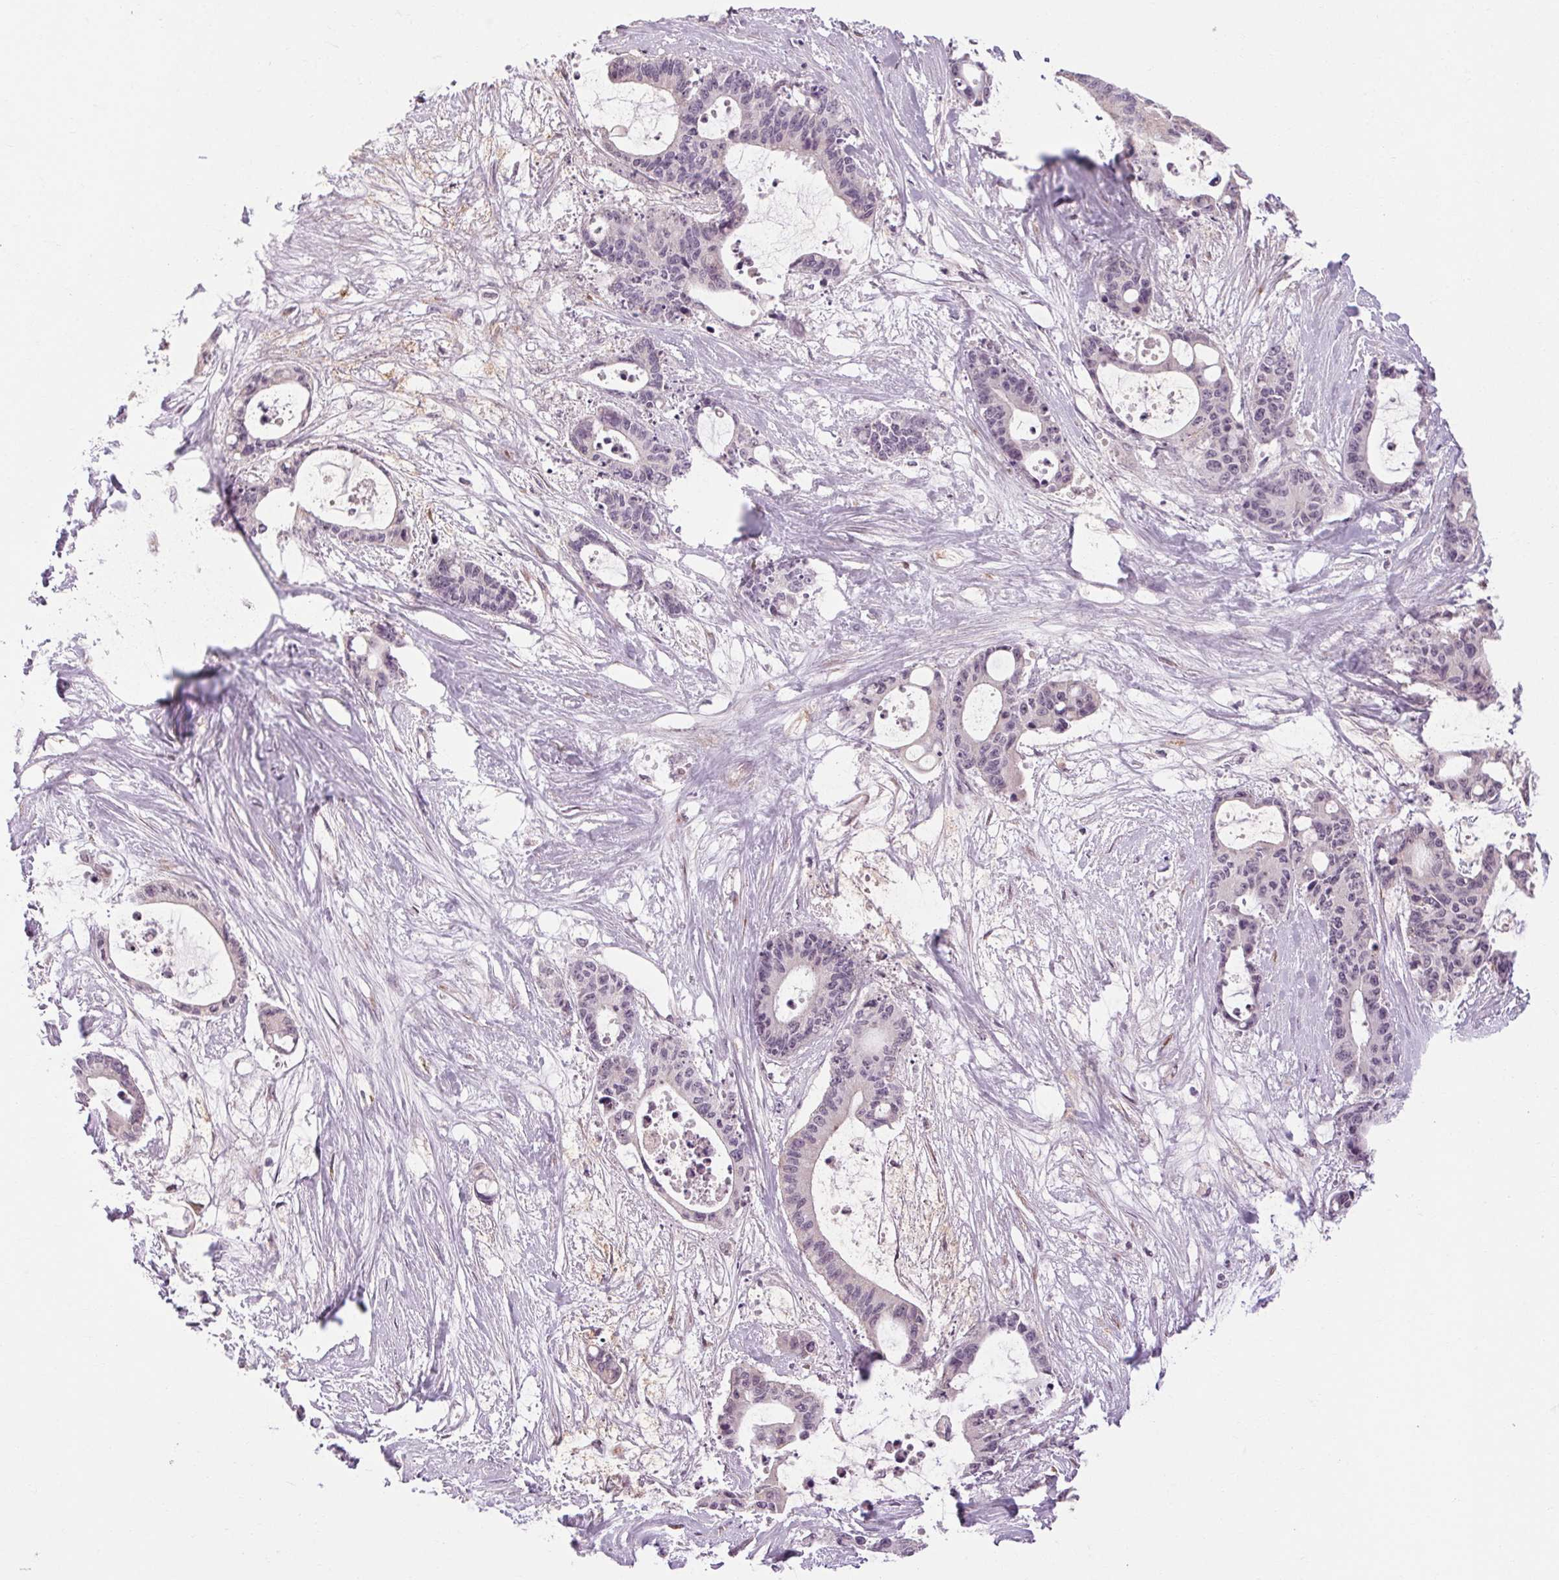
{"staining": {"intensity": "negative", "quantity": "none", "location": "none"}, "tissue": "liver cancer", "cell_type": "Tumor cells", "image_type": "cancer", "snomed": [{"axis": "morphology", "description": "Normal tissue, NOS"}, {"axis": "morphology", "description": "Cholangiocarcinoma"}, {"axis": "topography", "description": "Liver"}, {"axis": "topography", "description": "Peripheral nerve tissue"}], "caption": "An immunohistochemistry image of cholangiocarcinoma (liver) is shown. There is no staining in tumor cells of cholangiocarcinoma (liver).", "gene": "KLHL40", "patient": {"sex": "female", "age": 73}}